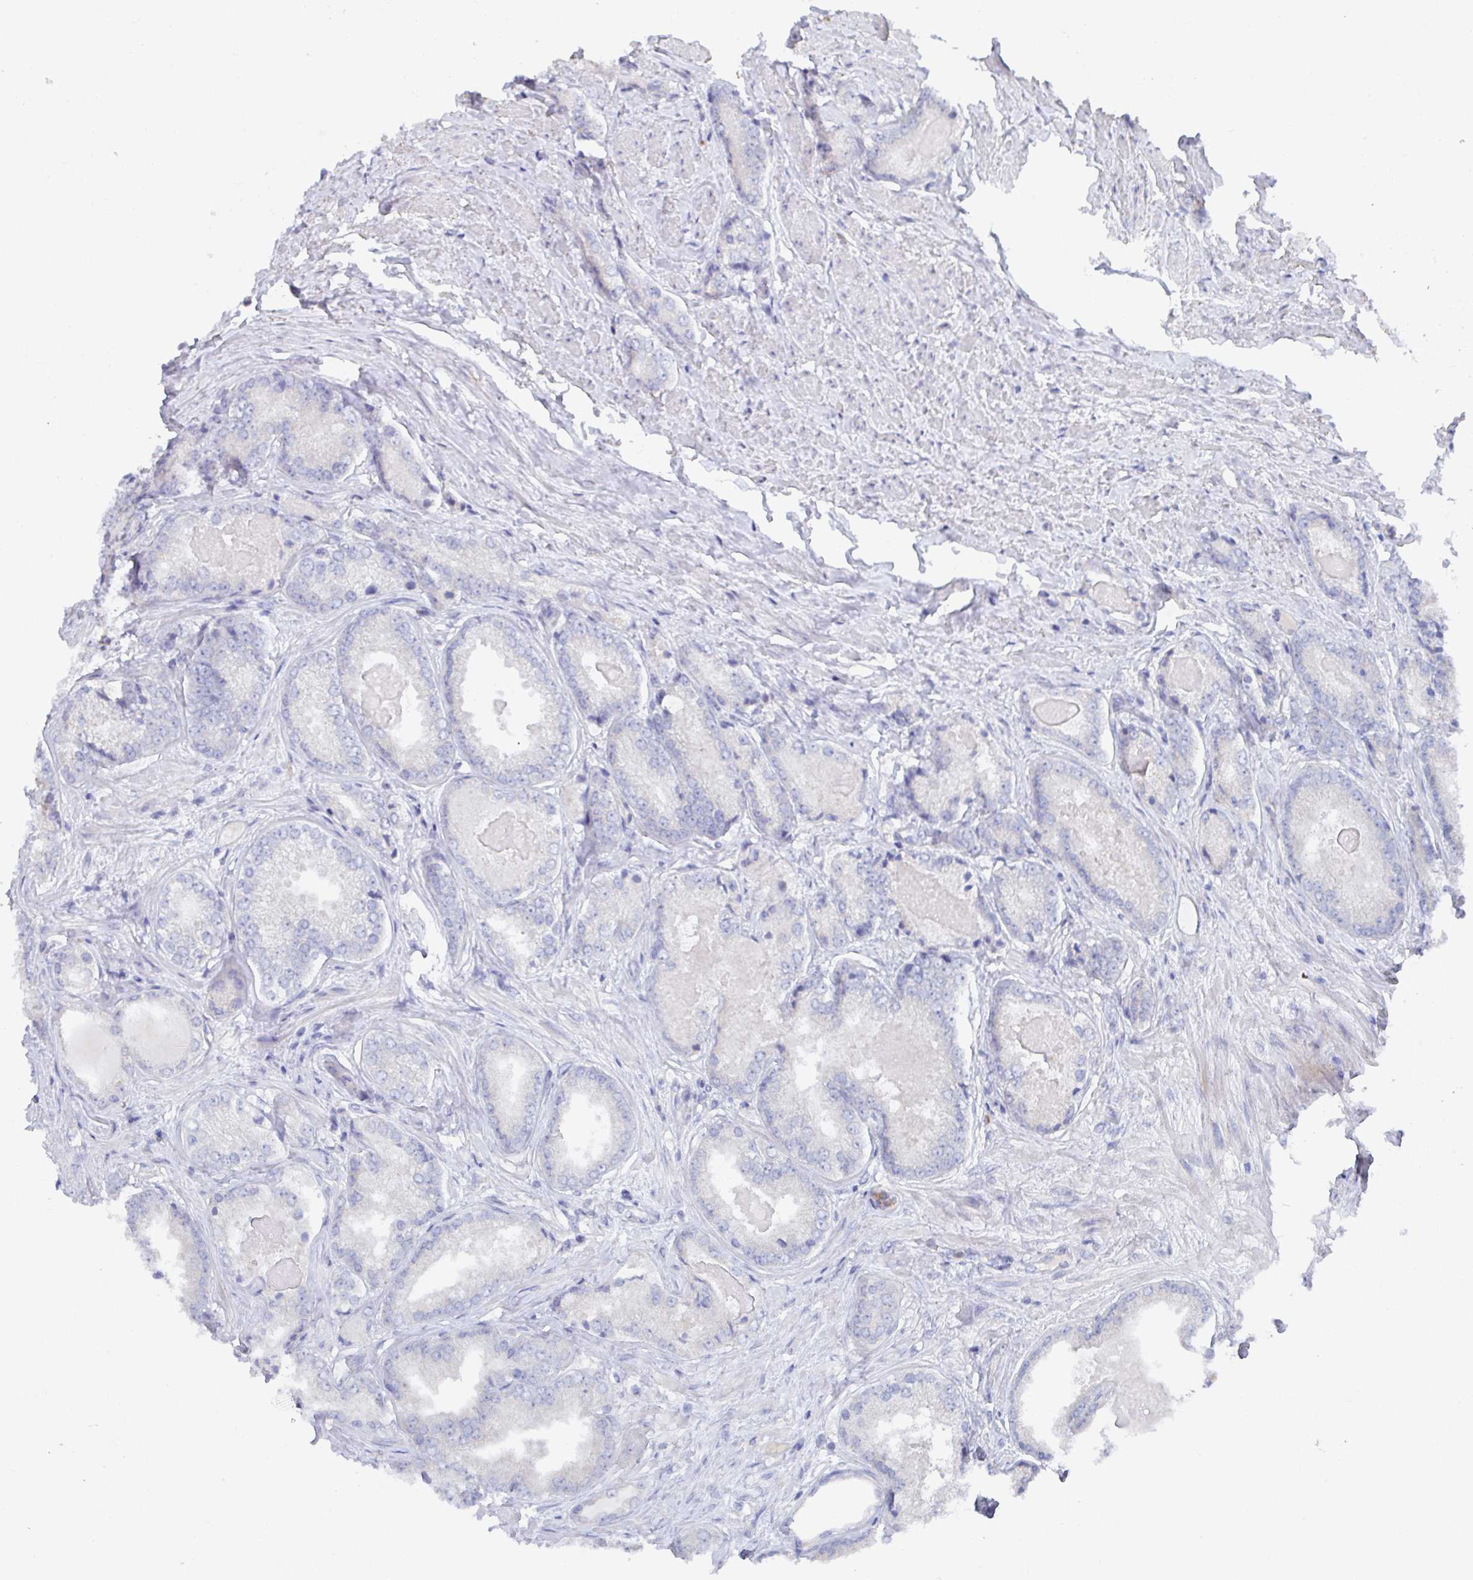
{"staining": {"intensity": "negative", "quantity": "none", "location": "none"}, "tissue": "prostate cancer", "cell_type": "Tumor cells", "image_type": "cancer", "snomed": [{"axis": "morphology", "description": "Adenocarcinoma, NOS"}, {"axis": "morphology", "description": "Adenocarcinoma, Low grade"}, {"axis": "topography", "description": "Prostate"}], "caption": "High magnification brightfield microscopy of prostate low-grade adenocarcinoma stained with DAB (3,3'-diaminobenzidine) (brown) and counterstained with hematoxylin (blue): tumor cells show no significant staining.", "gene": "KCNK5", "patient": {"sex": "male", "age": 68}}